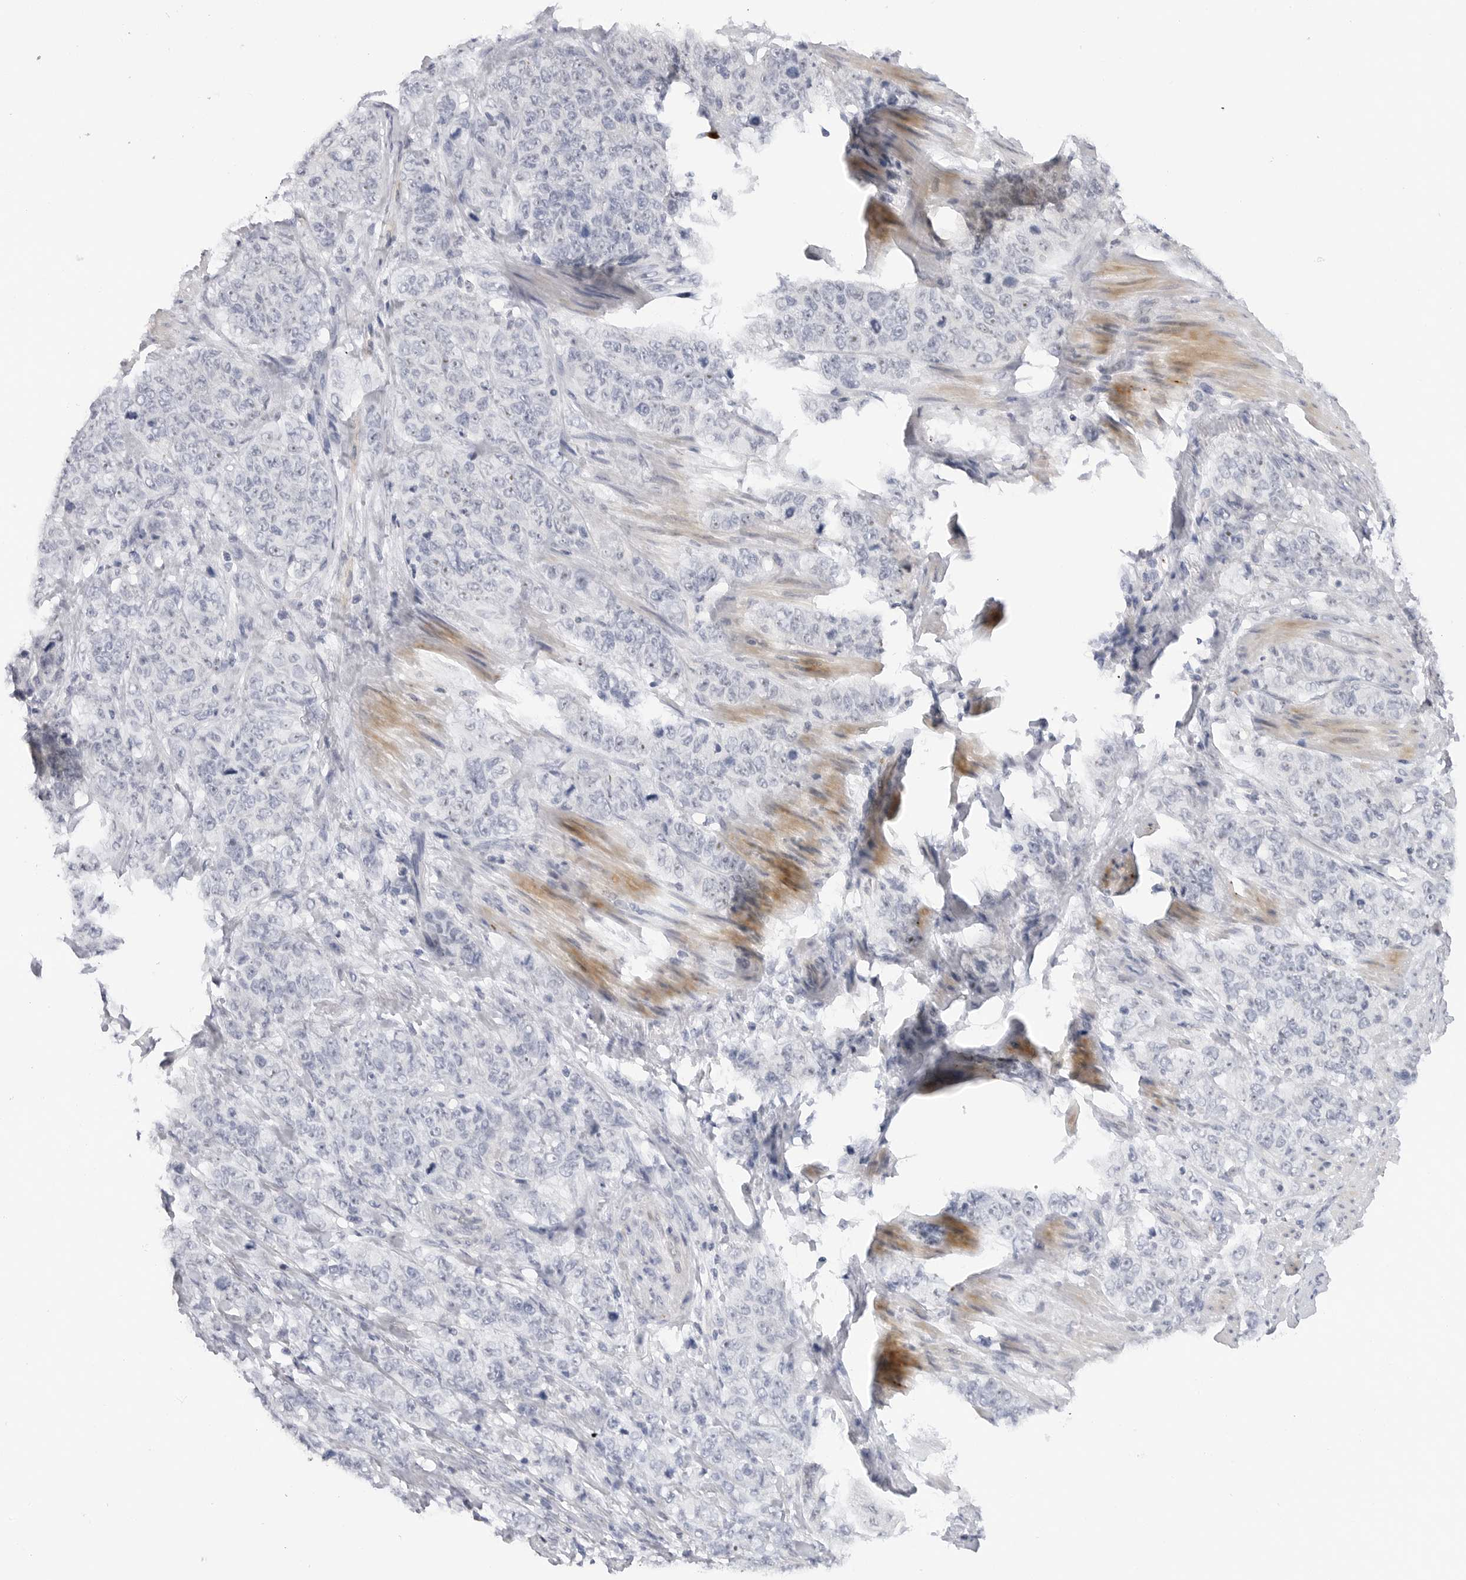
{"staining": {"intensity": "negative", "quantity": "none", "location": "none"}, "tissue": "stomach cancer", "cell_type": "Tumor cells", "image_type": "cancer", "snomed": [{"axis": "morphology", "description": "Adenocarcinoma, NOS"}, {"axis": "topography", "description": "Stomach"}], "caption": "Immunohistochemistry of human stomach cancer shows no staining in tumor cells.", "gene": "MAP2K5", "patient": {"sex": "male", "age": 48}}